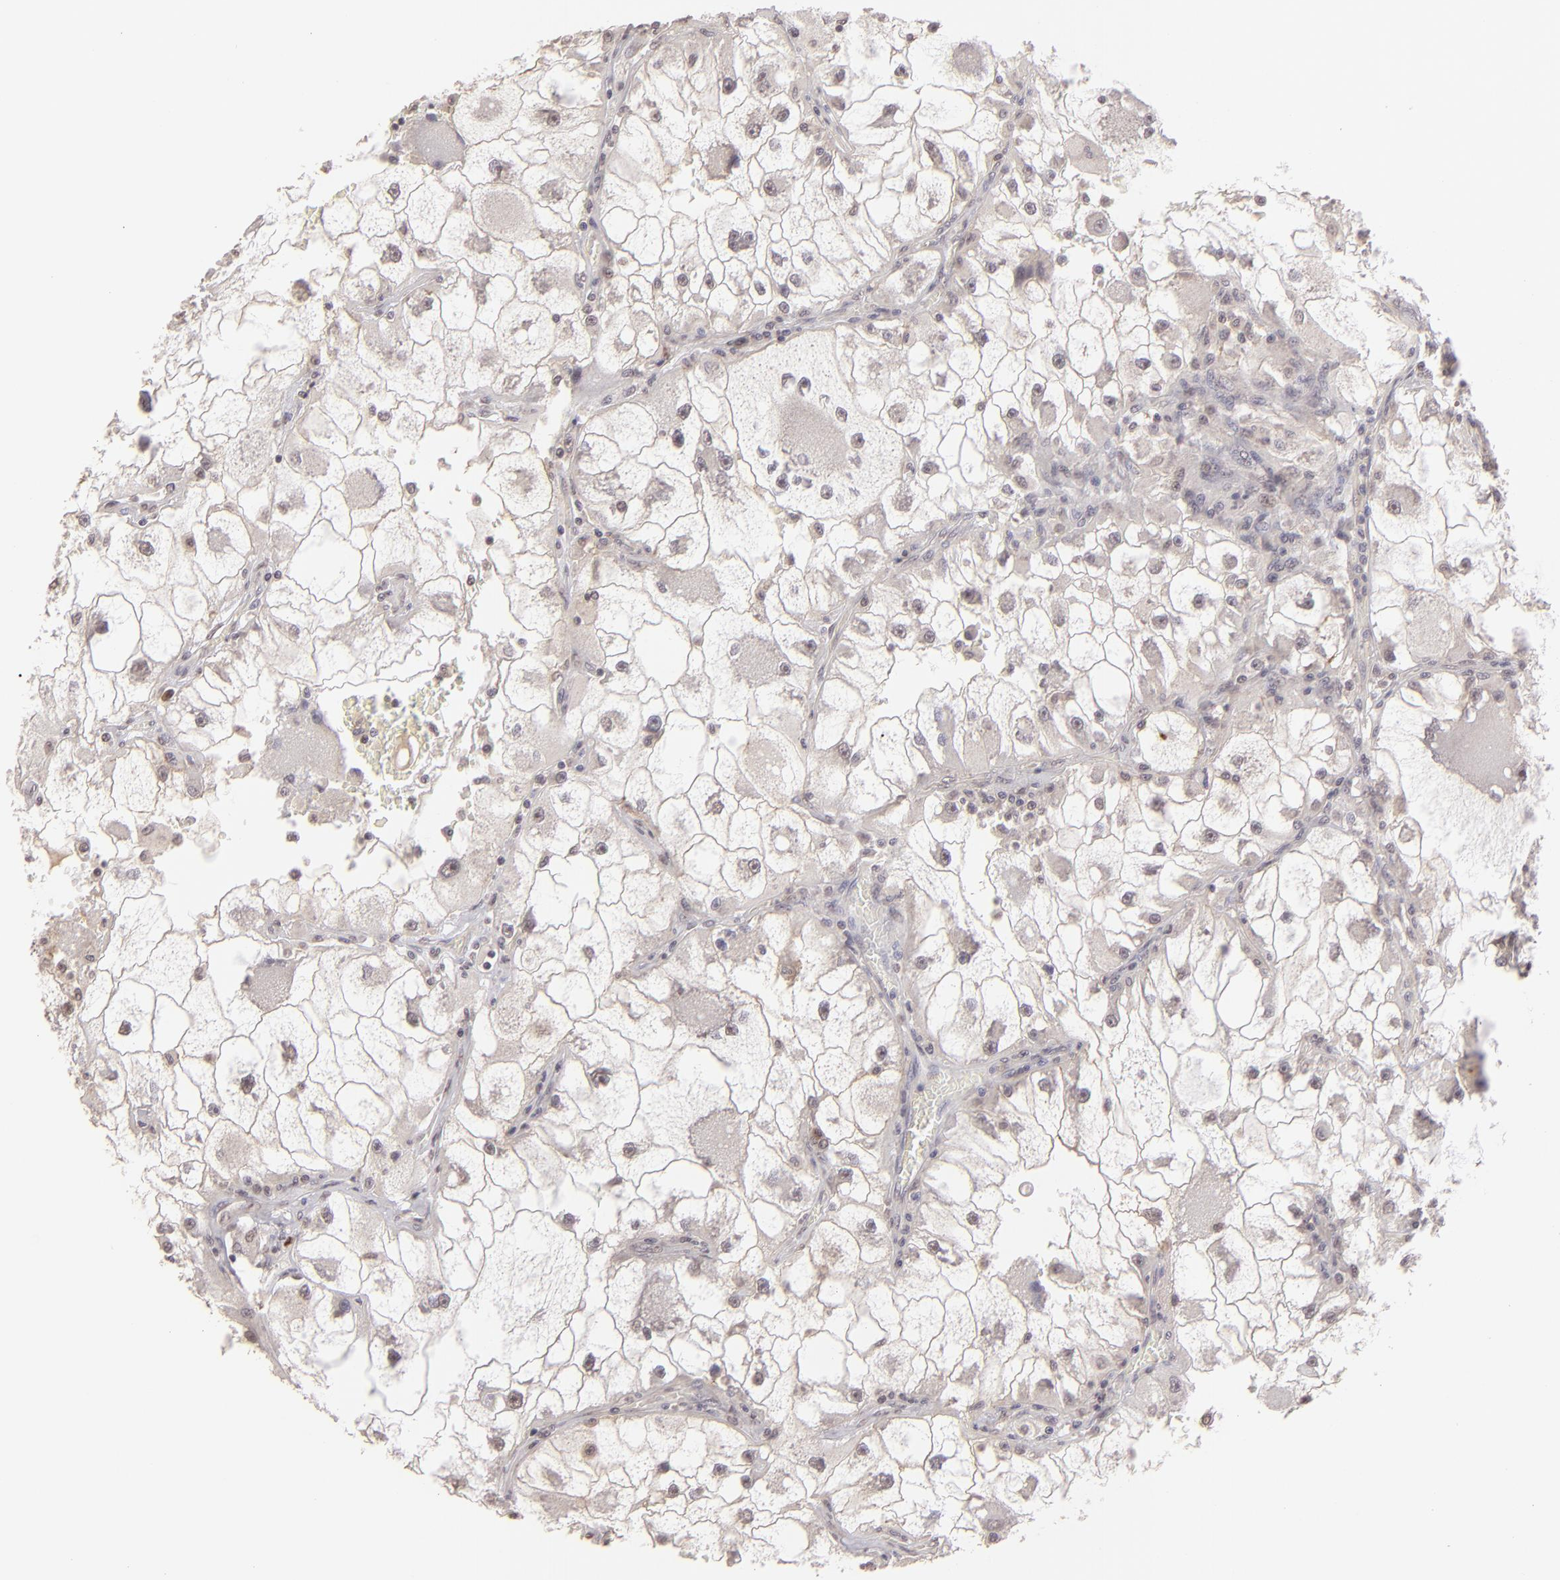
{"staining": {"intensity": "negative", "quantity": "none", "location": "none"}, "tissue": "renal cancer", "cell_type": "Tumor cells", "image_type": "cancer", "snomed": [{"axis": "morphology", "description": "Adenocarcinoma, NOS"}, {"axis": "topography", "description": "Kidney"}], "caption": "A micrograph of human renal cancer (adenocarcinoma) is negative for staining in tumor cells. (DAB immunohistochemistry (IHC) visualized using brightfield microscopy, high magnification).", "gene": "CLDN1", "patient": {"sex": "female", "age": 73}}